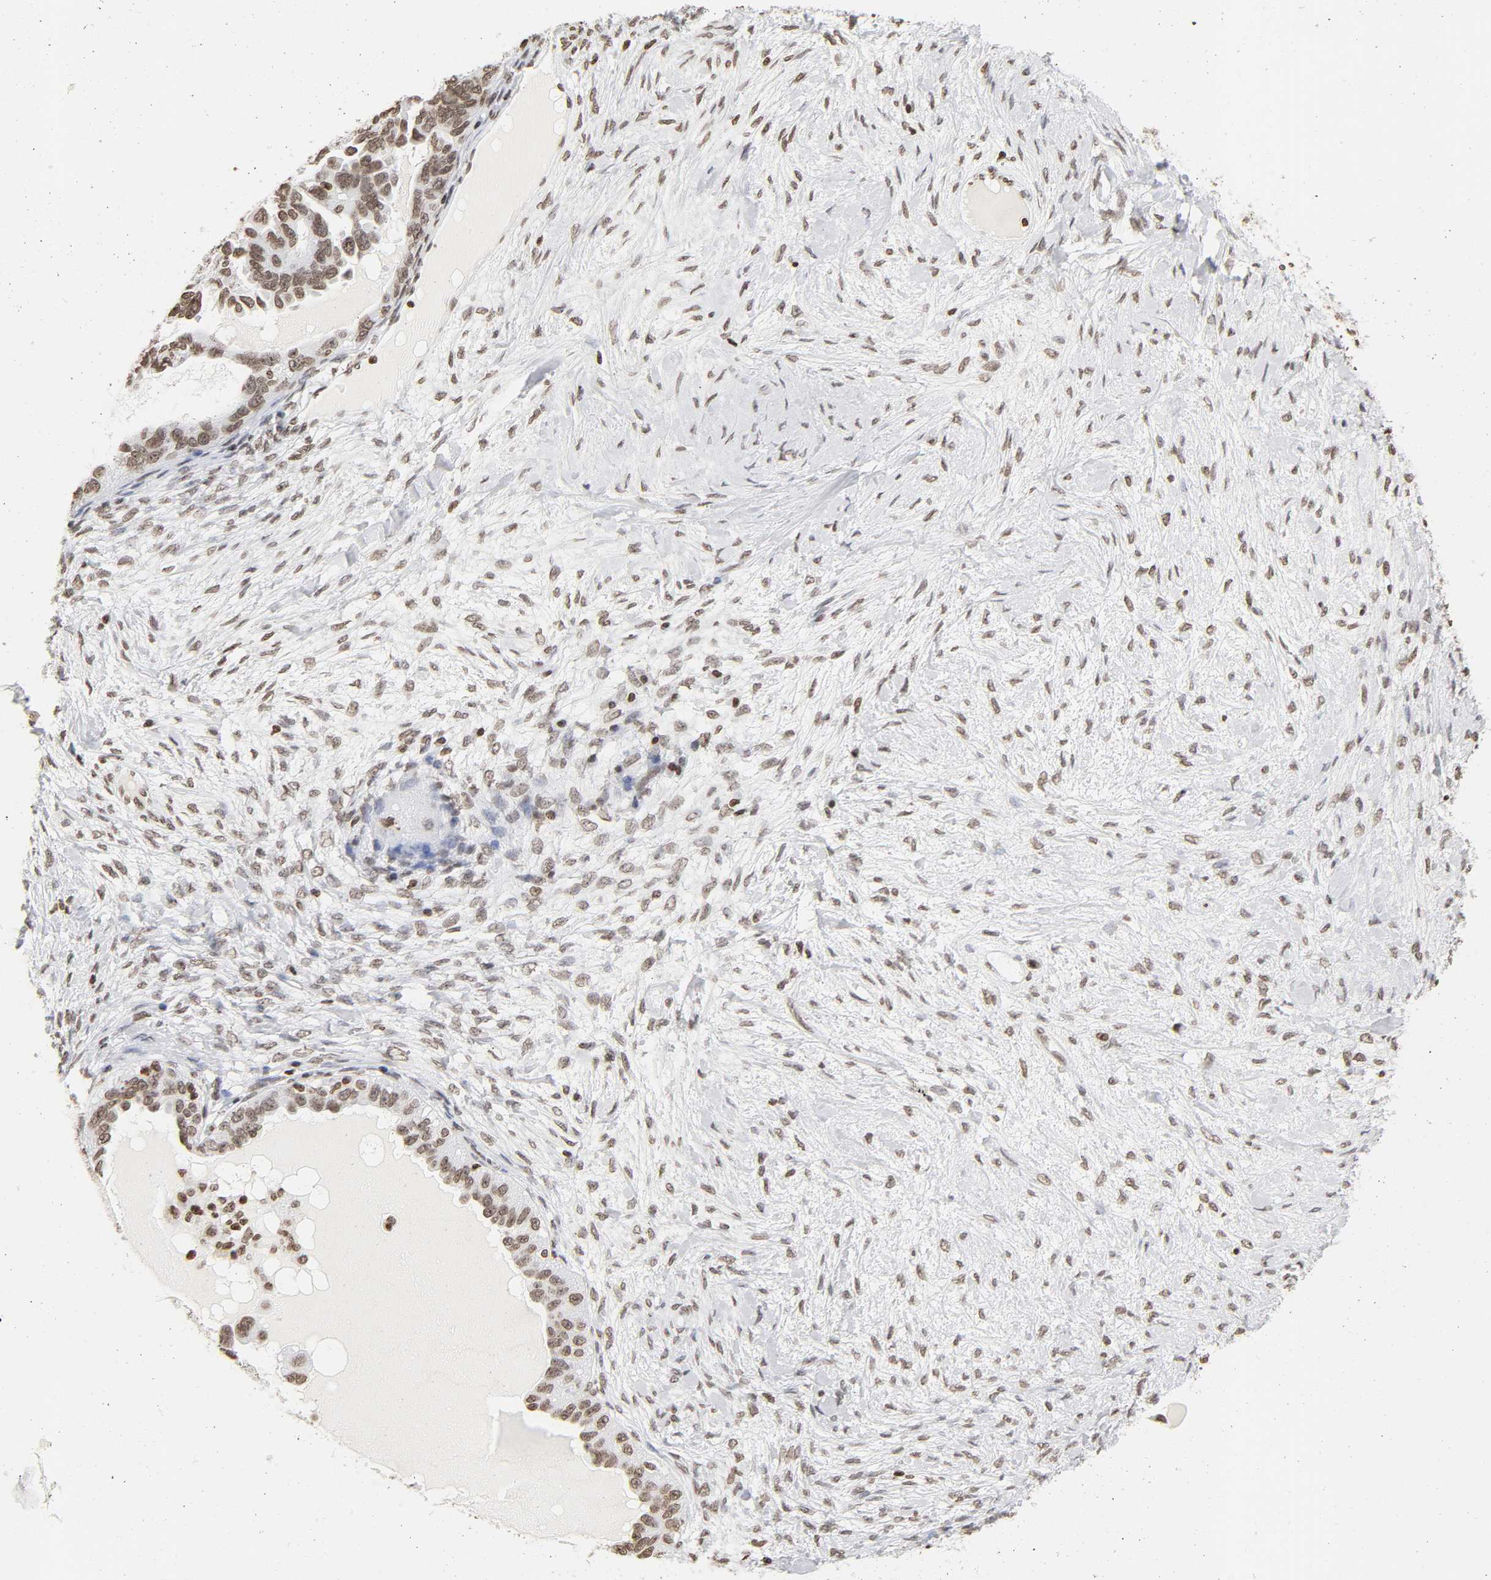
{"staining": {"intensity": "weak", "quantity": ">75%", "location": "nuclear"}, "tissue": "ovarian cancer", "cell_type": "Tumor cells", "image_type": "cancer", "snomed": [{"axis": "morphology", "description": "Cystadenocarcinoma, serous, NOS"}, {"axis": "topography", "description": "Ovary"}], "caption": "High-magnification brightfield microscopy of ovarian cancer stained with DAB (3,3'-diaminobenzidine) (brown) and counterstained with hematoxylin (blue). tumor cells exhibit weak nuclear positivity is seen in approximately>75% of cells.", "gene": "H2AC12", "patient": {"sex": "female", "age": 82}}